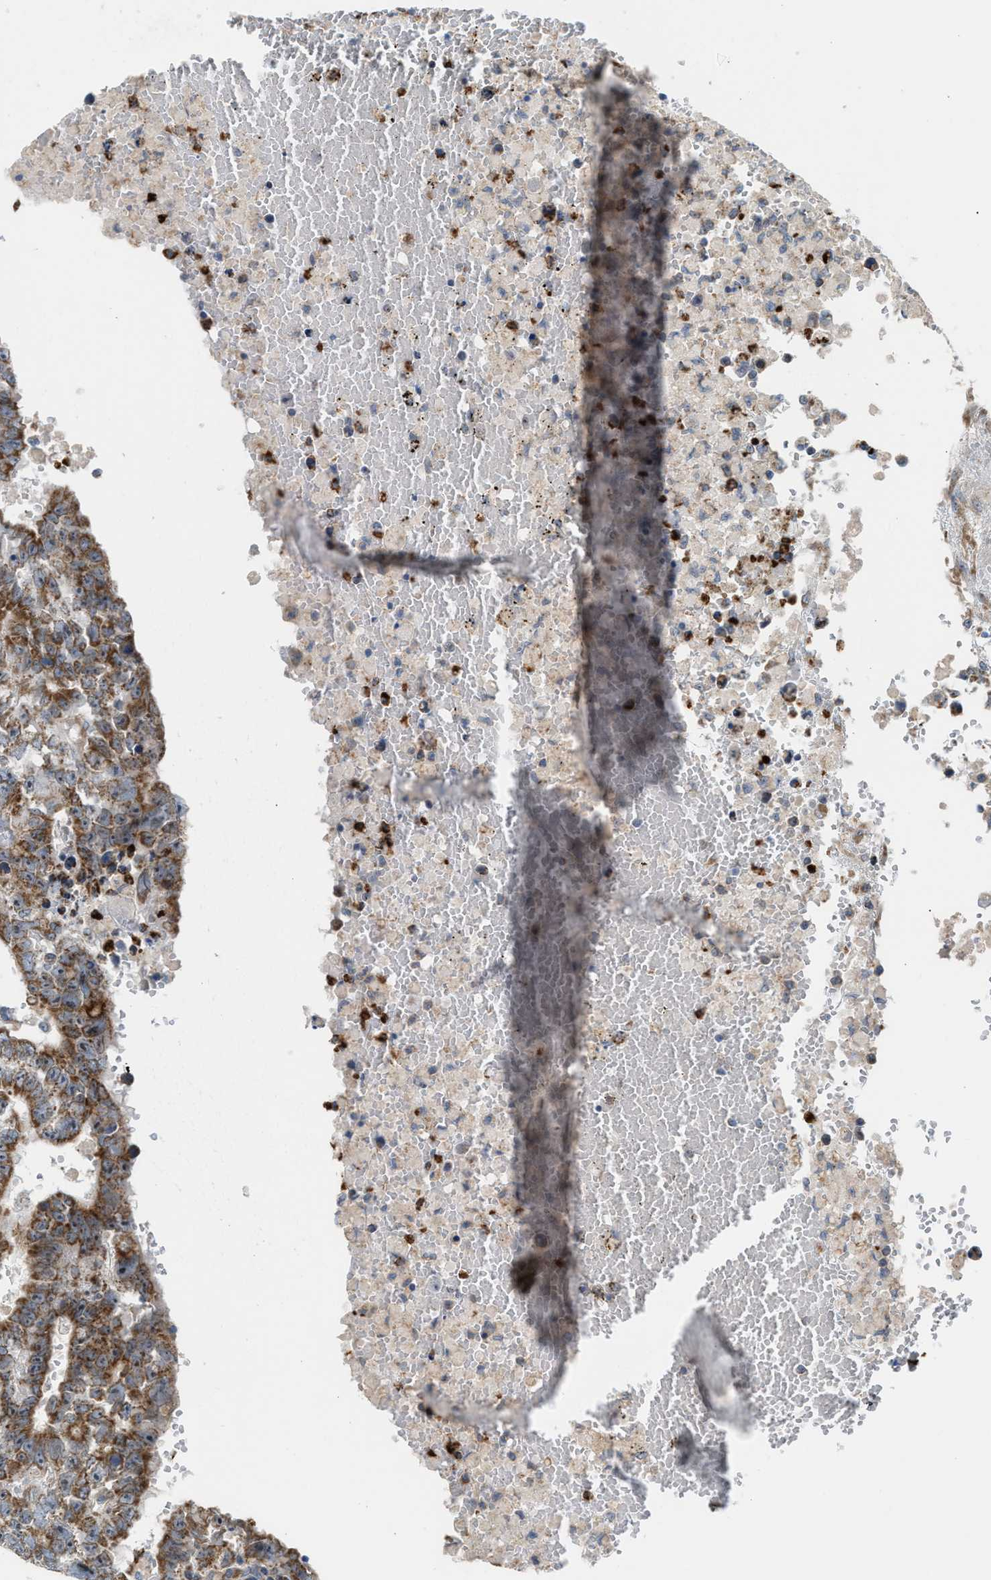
{"staining": {"intensity": "moderate", "quantity": ">75%", "location": "cytoplasmic/membranous,nuclear"}, "tissue": "testis cancer", "cell_type": "Tumor cells", "image_type": "cancer", "snomed": [{"axis": "morphology", "description": "Carcinoma, Embryonal, NOS"}, {"axis": "topography", "description": "Testis"}], "caption": "Immunohistochemical staining of human testis embryonal carcinoma reveals medium levels of moderate cytoplasmic/membranous and nuclear staining in approximately >75% of tumor cells.", "gene": "TPH1", "patient": {"sex": "male", "age": 25}}